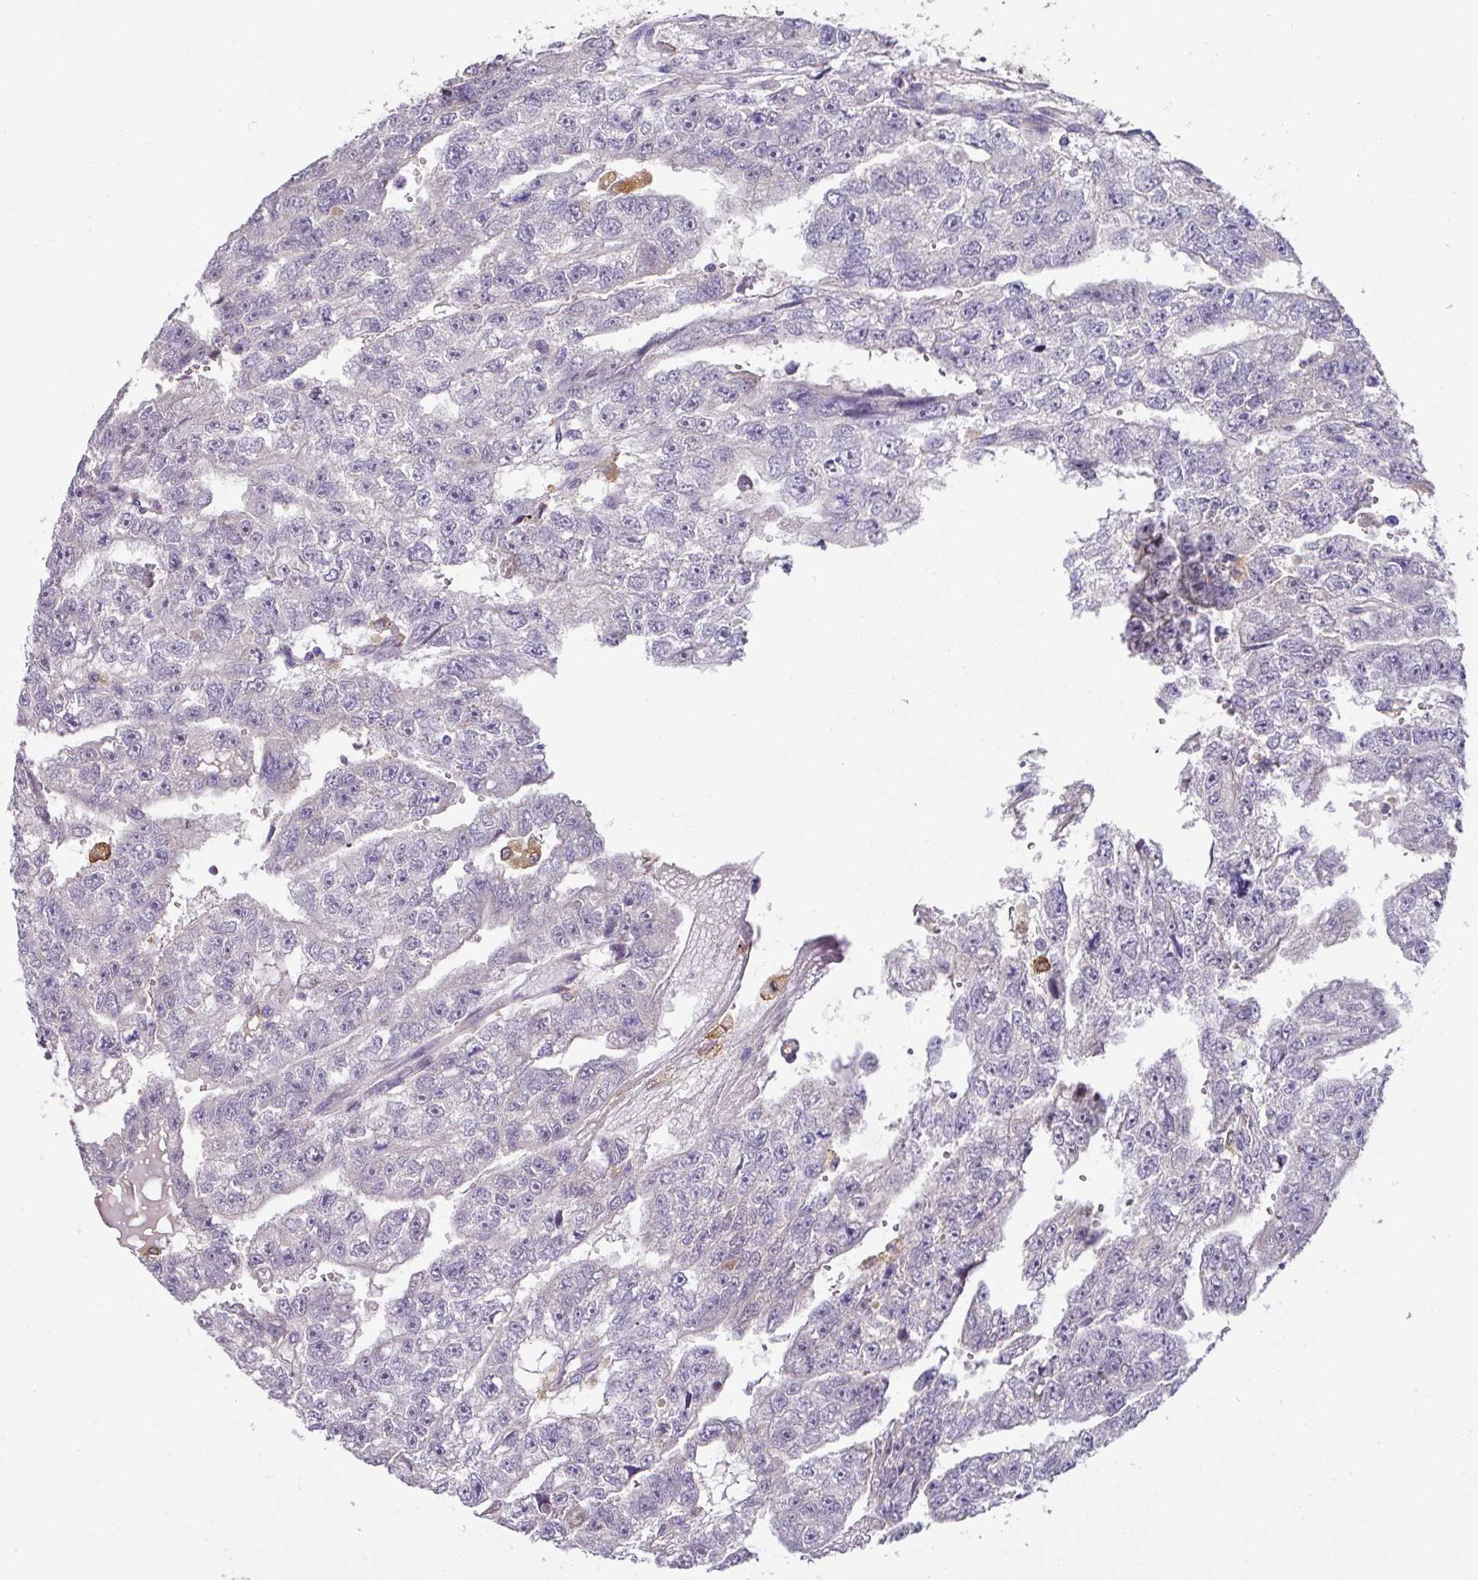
{"staining": {"intensity": "negative", "quantity": "none", "location": "none"}, "tissue": "testis cancer", "cell_type": "Tumor cells", "image_type": "cancer", "snomed": [{"axis": "morphology", "description": "Carcinoma, Embryonal, NOS"}, {"axis": "topography", "description": "Testis"}], "caption": "This is an immunohistochemistry micrograph of testis embryonal carcinoma. There is no positivity in tumor cells.", "gene": "GCNT7", "patient": {"sex": "male", "age": 20}}